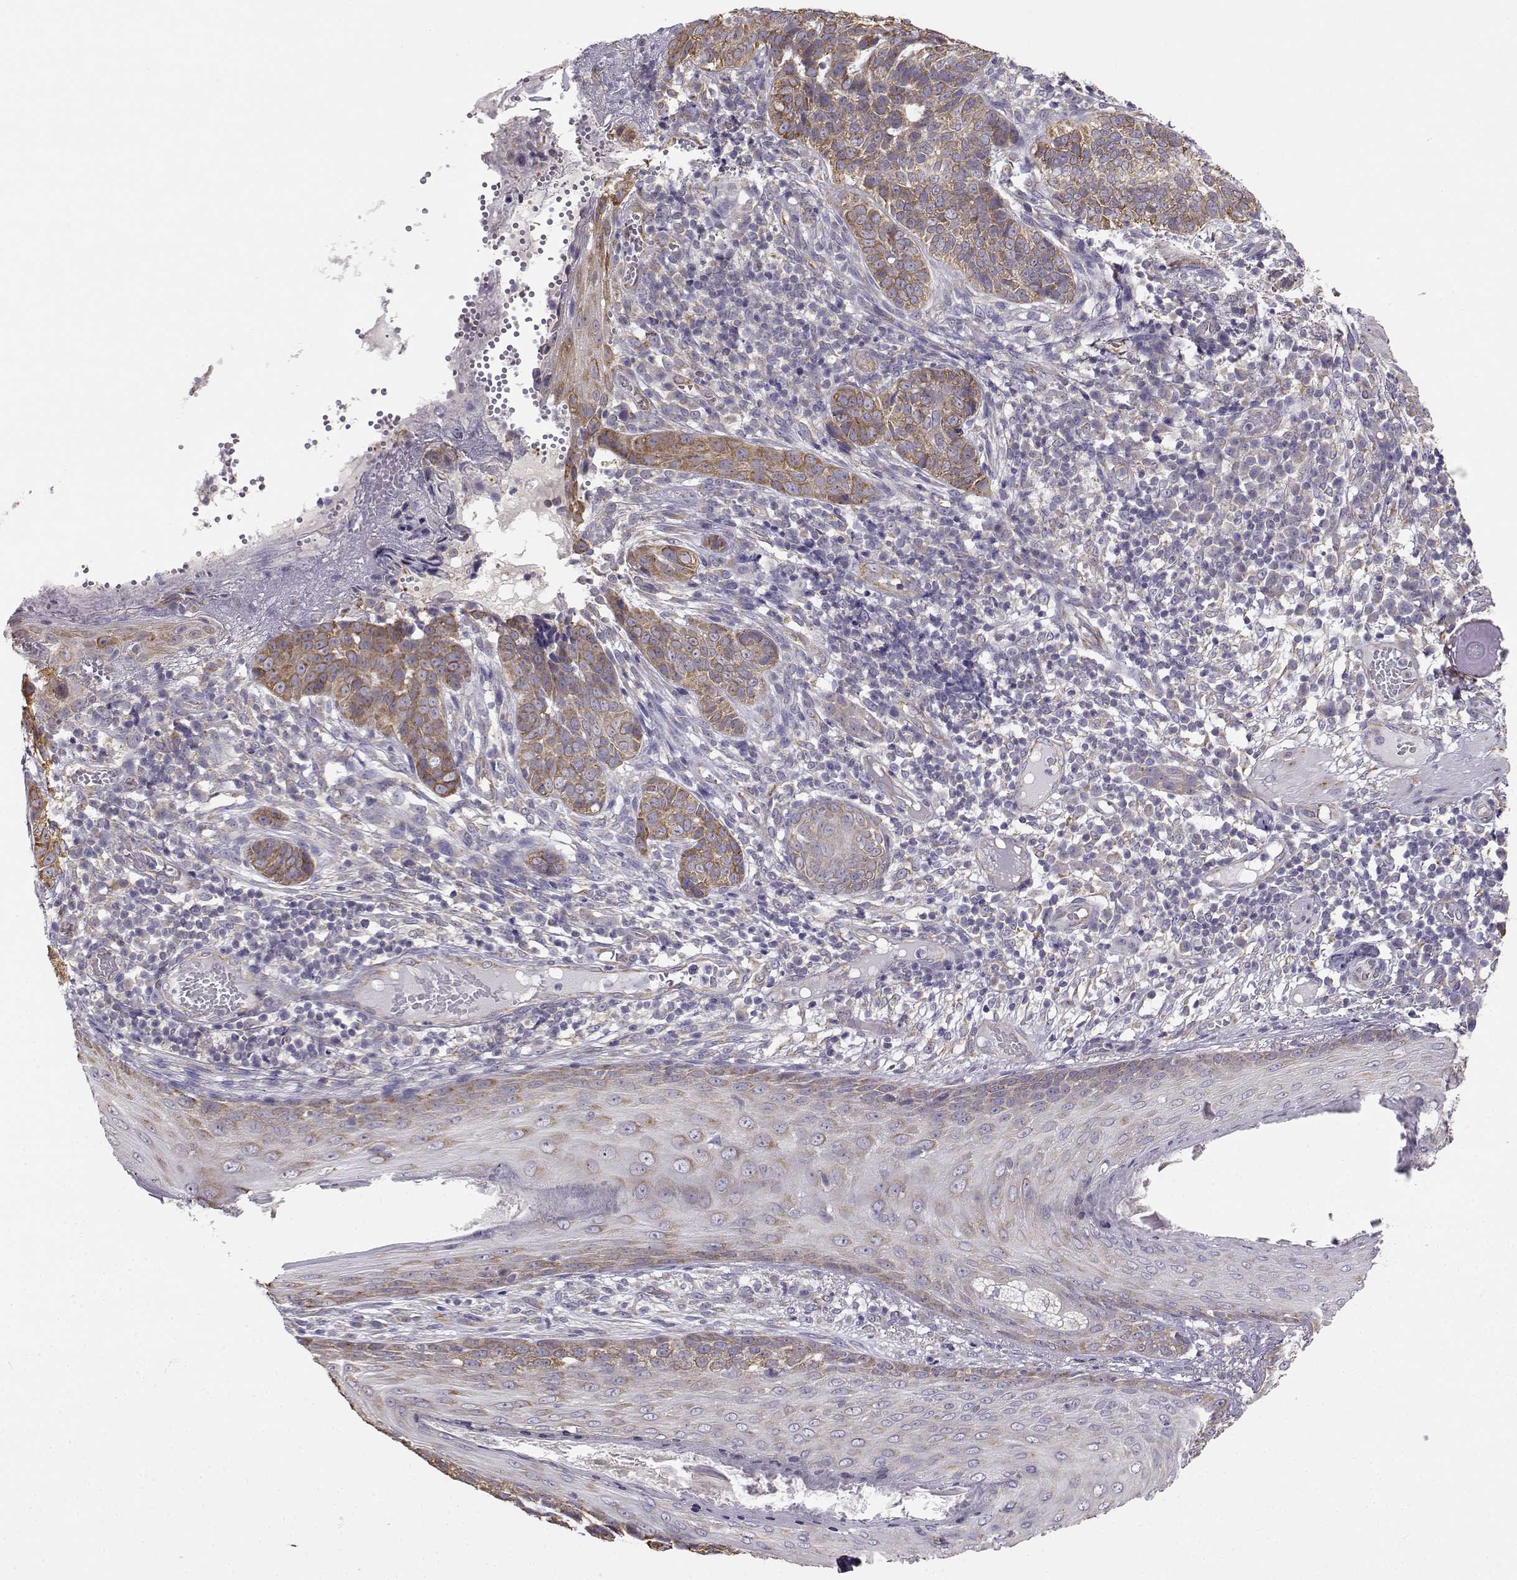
{"staining": {"intensity": "moderate", "quantity": ">75%", "location": "cytoplasmic/membranous"}, "tissue": "skin cancer", "cell_type": "Tumor cells", "image_type": "cancer", "snomed": [{"axis": "morphology", "description": "Basal cell carcinoma"}, {"axis": "topography", "description": "Skin"}], "caption": "Skin cancer (basal cell carcinoma) was stained to show a protein in brown. There is medium levels of moderate cytoplasmic/membranous staining in approximately >75% of tumor cells.", "gene": "BEND6", "patient": {"sex": "female", "age": 69}}